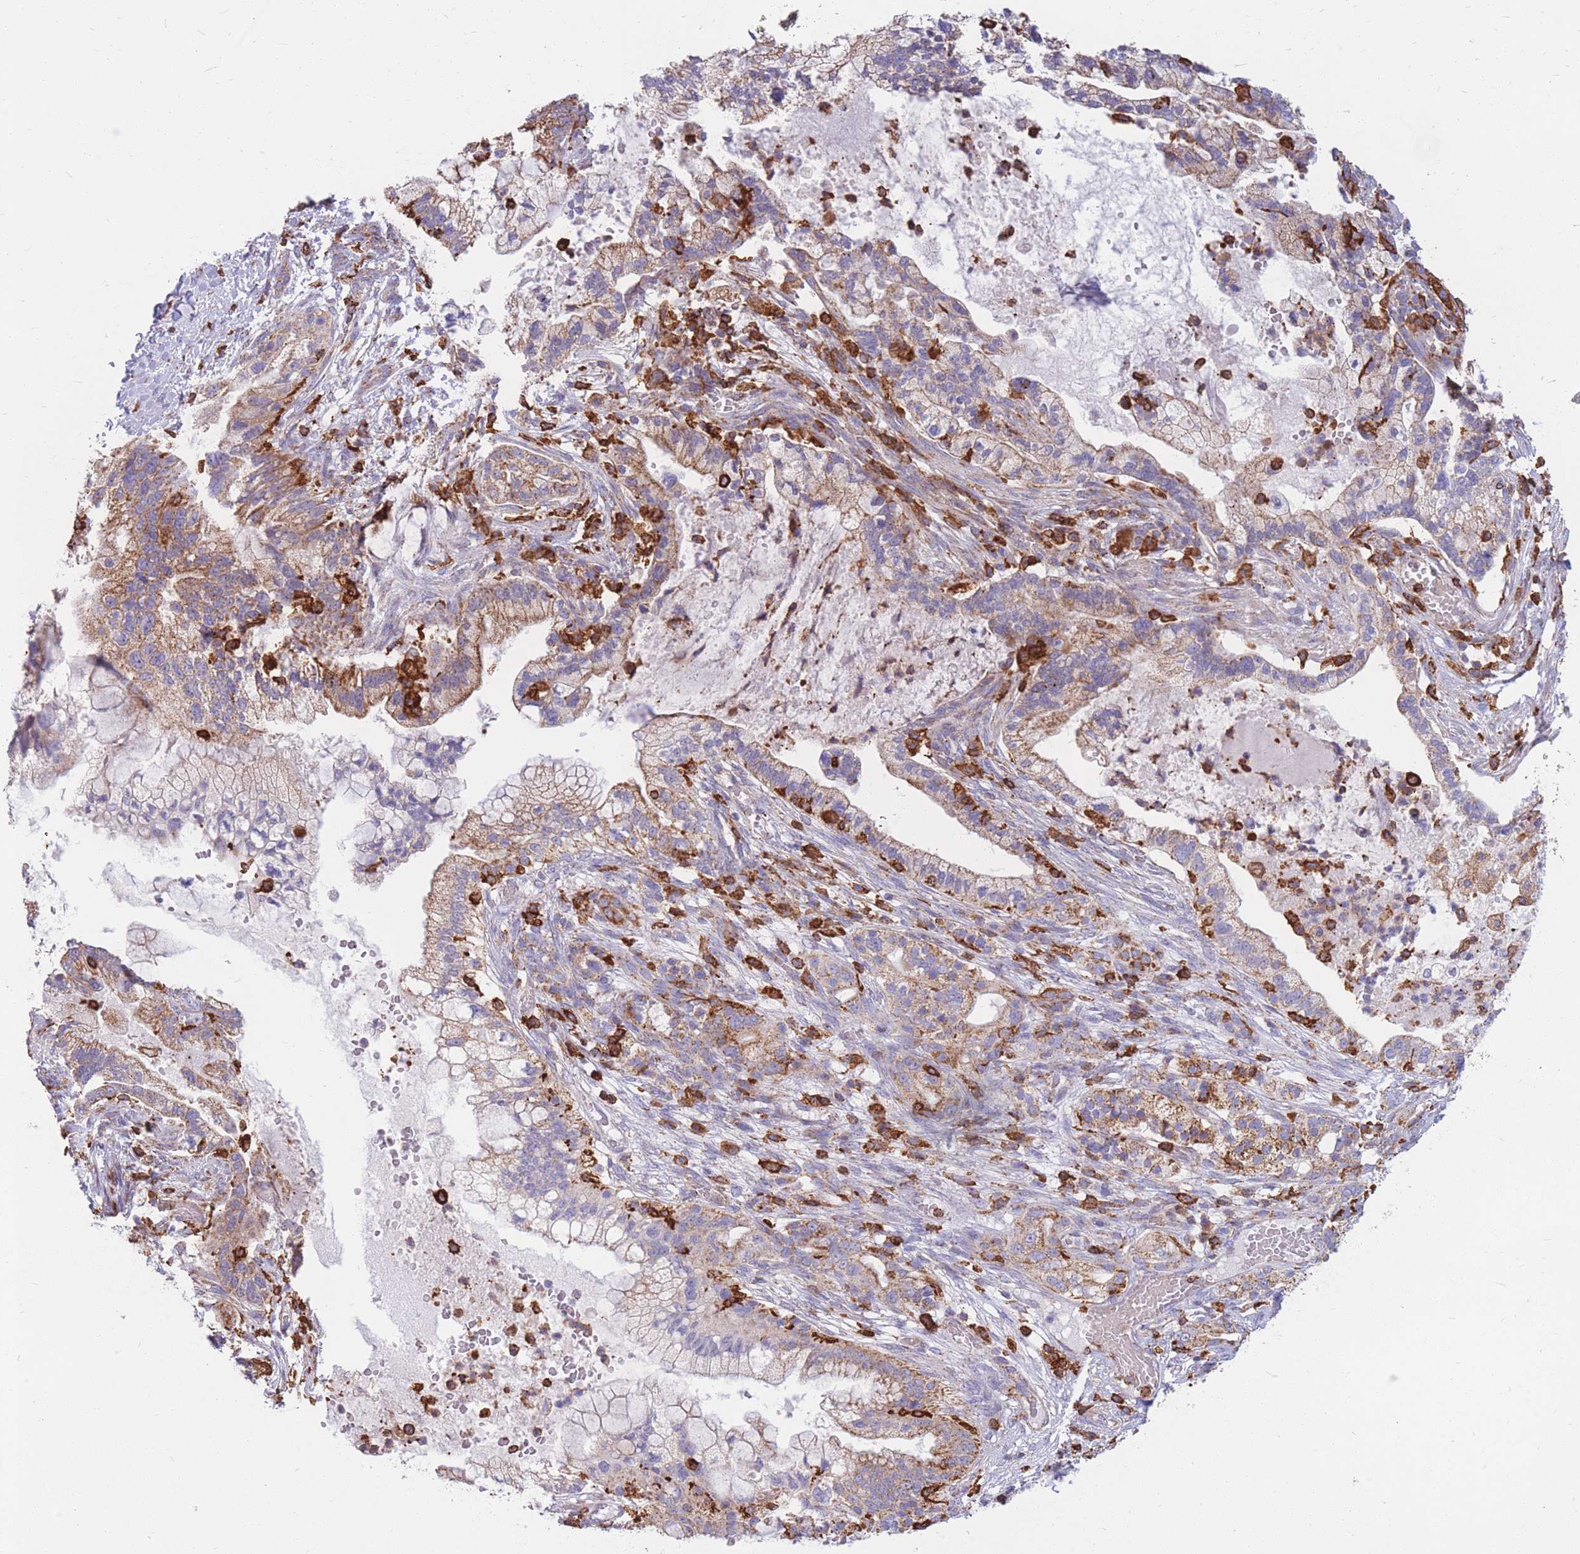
{"staining": {"intensity": "moderate", "quantity": "25%-75%", "location": "cytoplasmic/membranous"}, "tissue": "pancreatic cancer", "cell_type": "Tumor cells", "image_type": "cancer", "snomed": [{"axis": "morphology", "description": "Adenocarcinoma, NOS"}, {"axis": "topography", "description": "Pancreas"}], "caption": "Adenocarcinoma (pancreatic) tissue demonstrates moderate cytoplasmic/membranous positivity in about 25%-75% of tumor cells, visualized by immunohistochemistry. (Brightfield microscopy of DAB IHC at high magnification).", "gene": "MRPL54", "patient": {"sex": "male", "age": 44}}